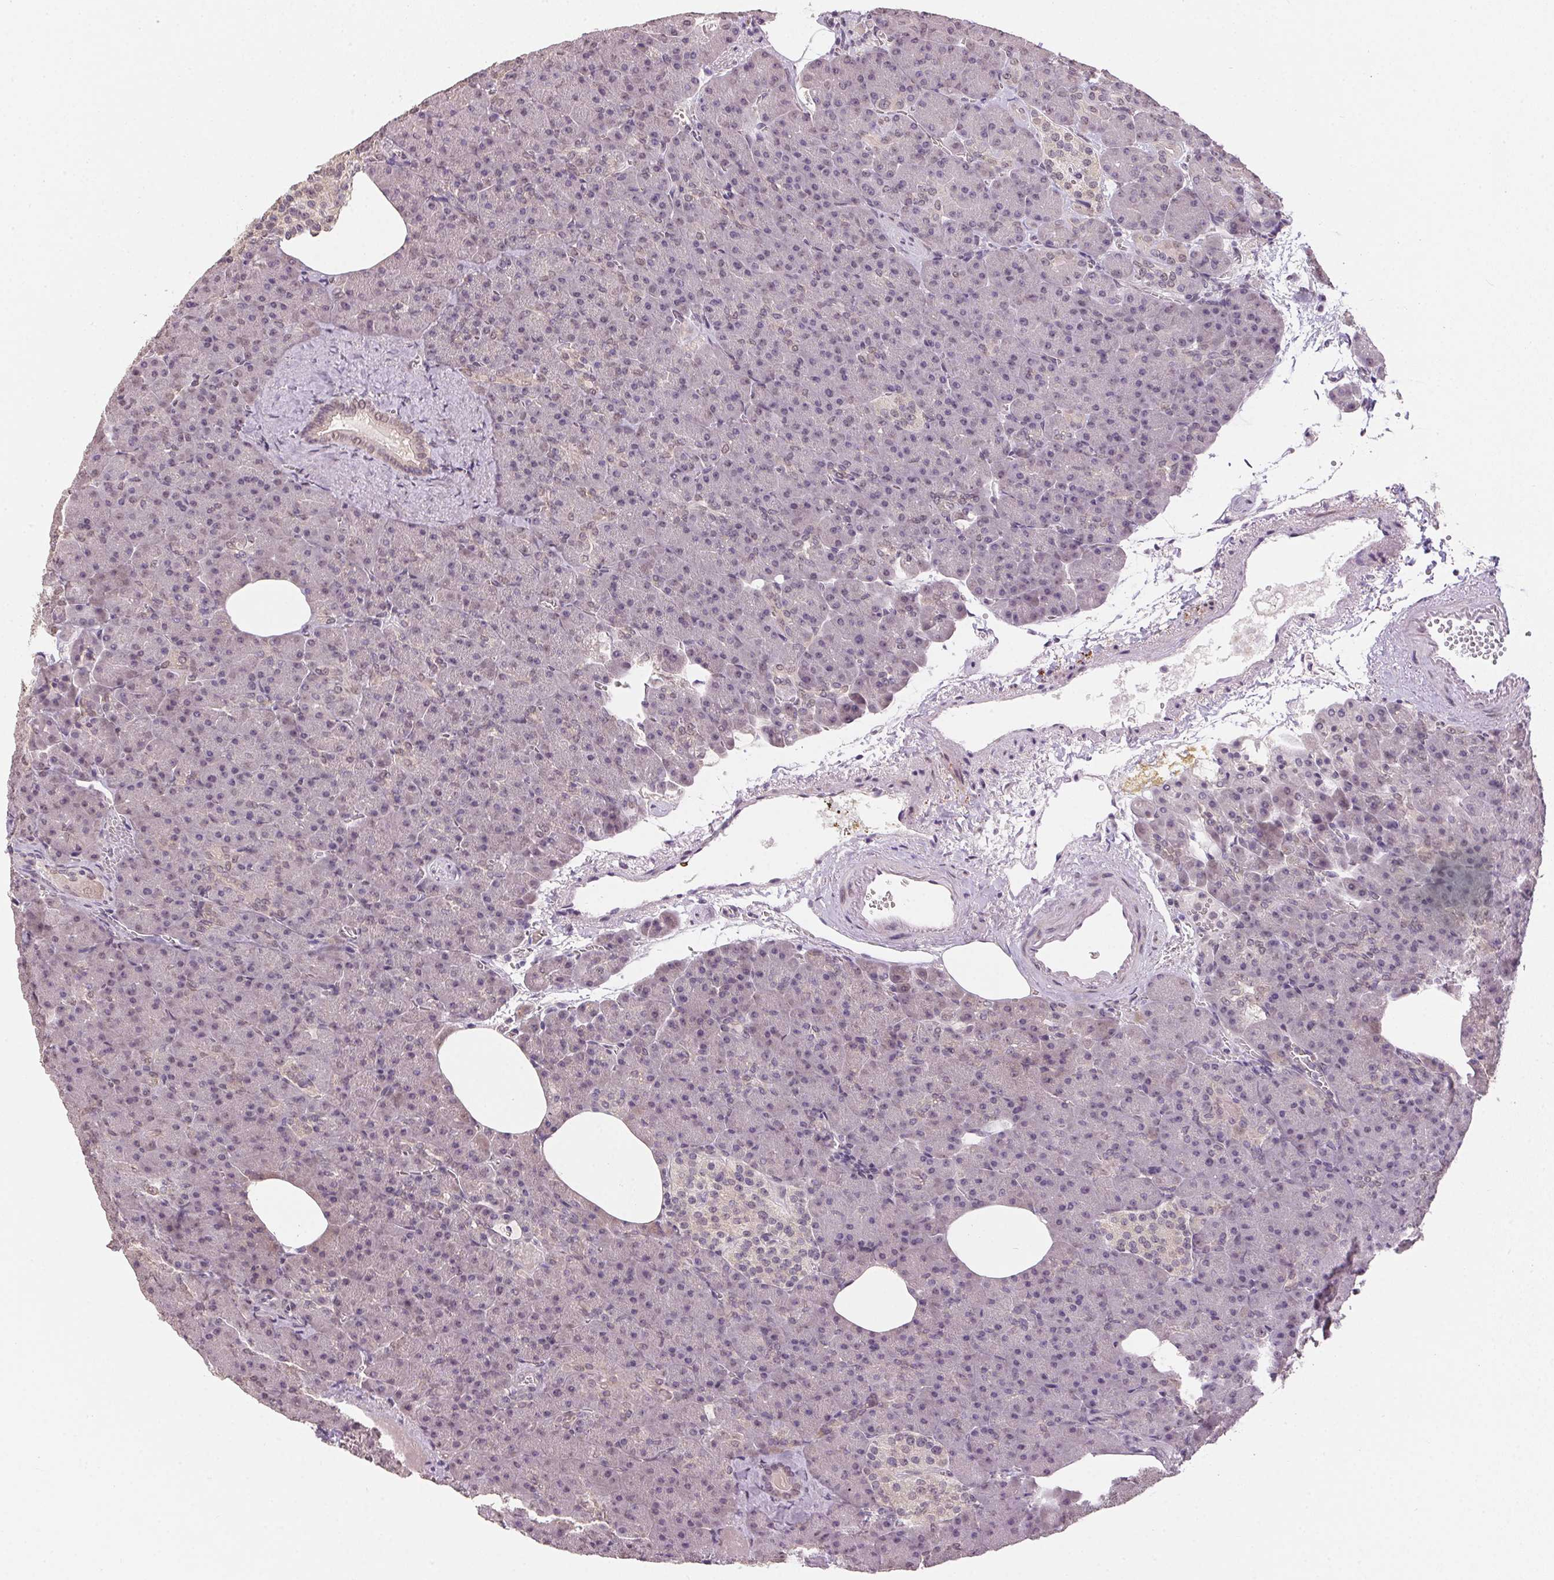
{"staining": {"intensity": "weak", "quantity": "<25%", "location": "cytoplasmic/membranous"}, "tissue": "pancreas", "cell_type": "Exocrine glandular cells", "image_type": "normal", "snomed": [{"axis": "morphology", "description": "Normal tissue, NOS"}, {"axis": "topography", "description": "Pancreas"}], "caption": "IHC micrograph of unremarkable human pancreas stained for a protein (brown), which shows no expression in exocrine glandular cells.", "gene": "PPP4R4", "patient": {"sex": "female", "age": 74}}